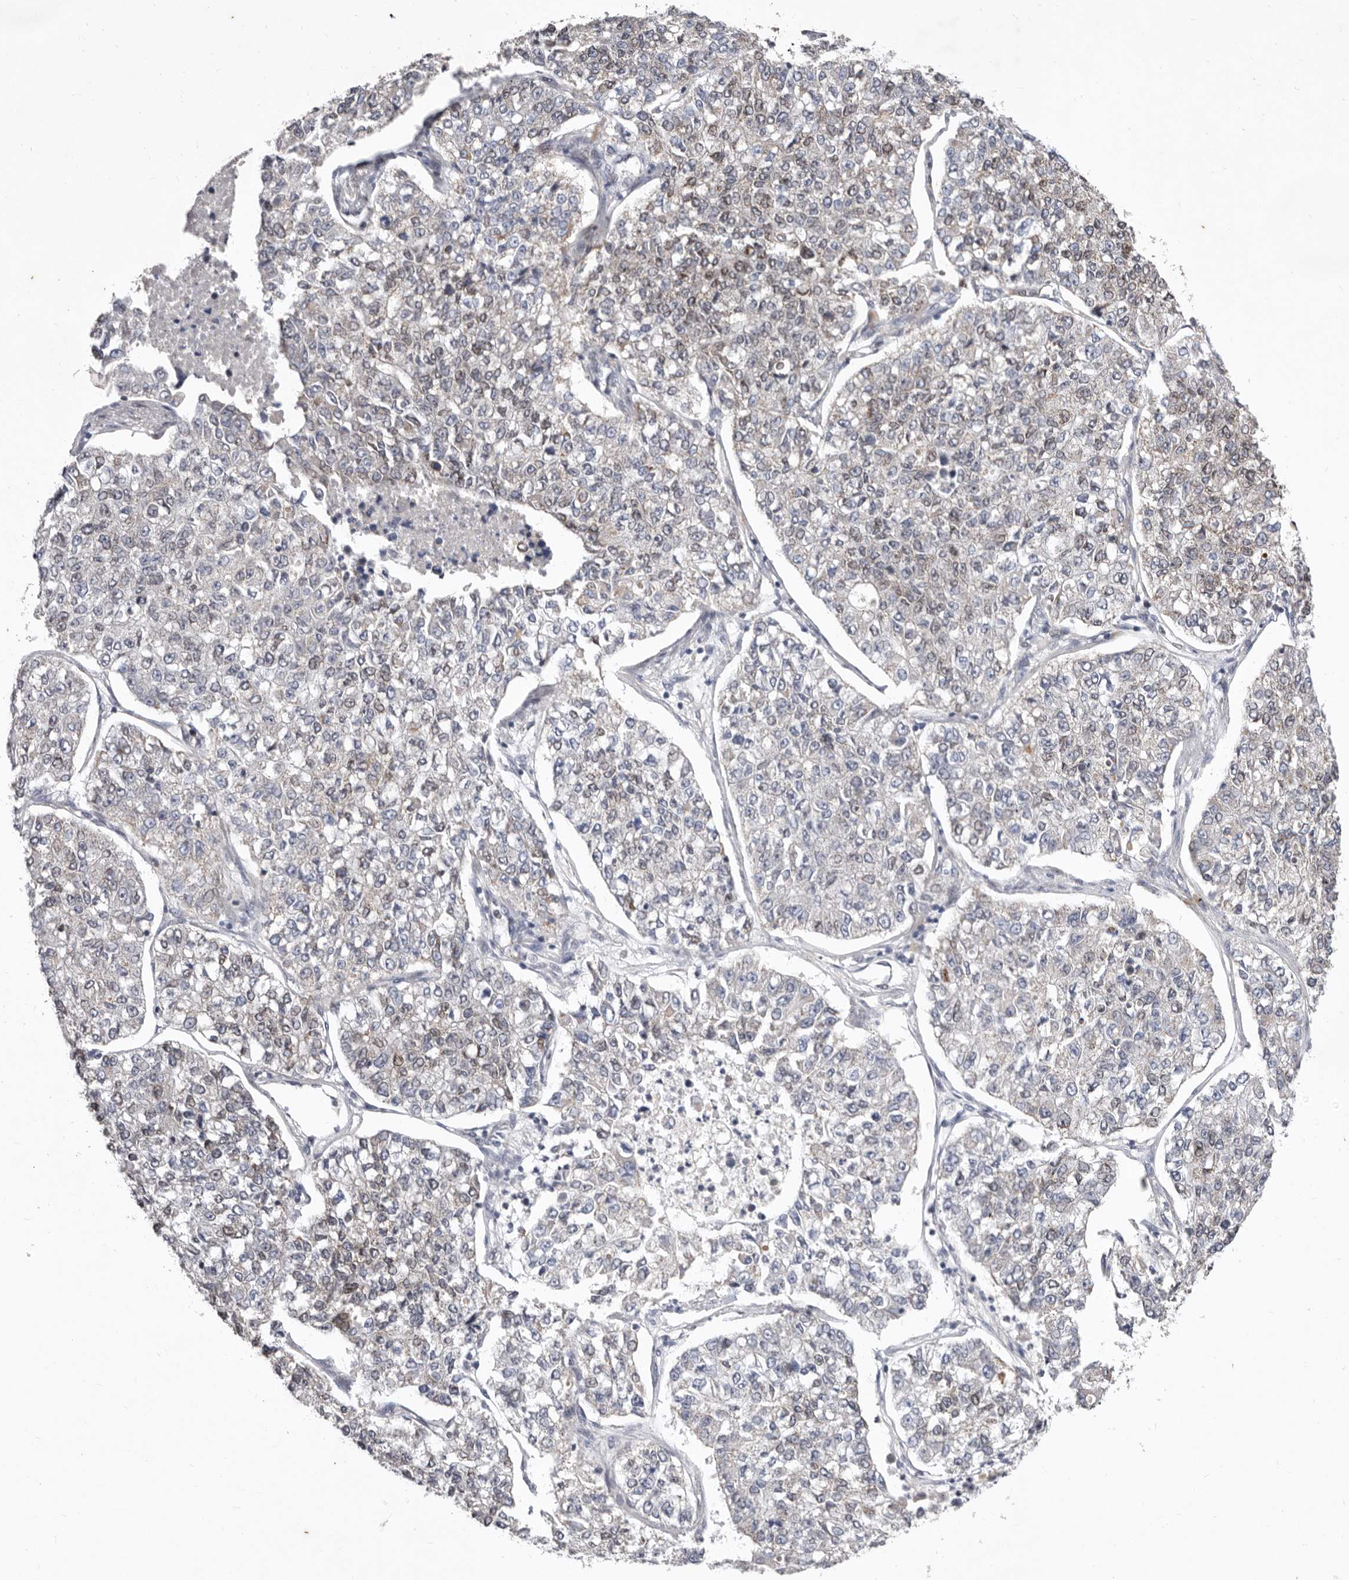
{"staining": {"intensity": "moderate", "quantity": "<25%", "location": "cytoplasmic/membranous"}, "tissue": "lung cancer", "cell_type": "Tumor cells", "image_type": "cancer", "snomed": [{"axis": "morphology", "description": "Adenocarcinoma, NOS"}, {"axis": "topography", "description": "Lung"}], "caption": "Lung adenocarcinoma tissue shows moderate cytoplasmic/membranous positivity in approximately <25% of tumor cells The protein of interest is shown in brown color, while the nuclei are stained blue.", "gene": "TIMM17B", "patient": {"sex": "male", "age": 49}}